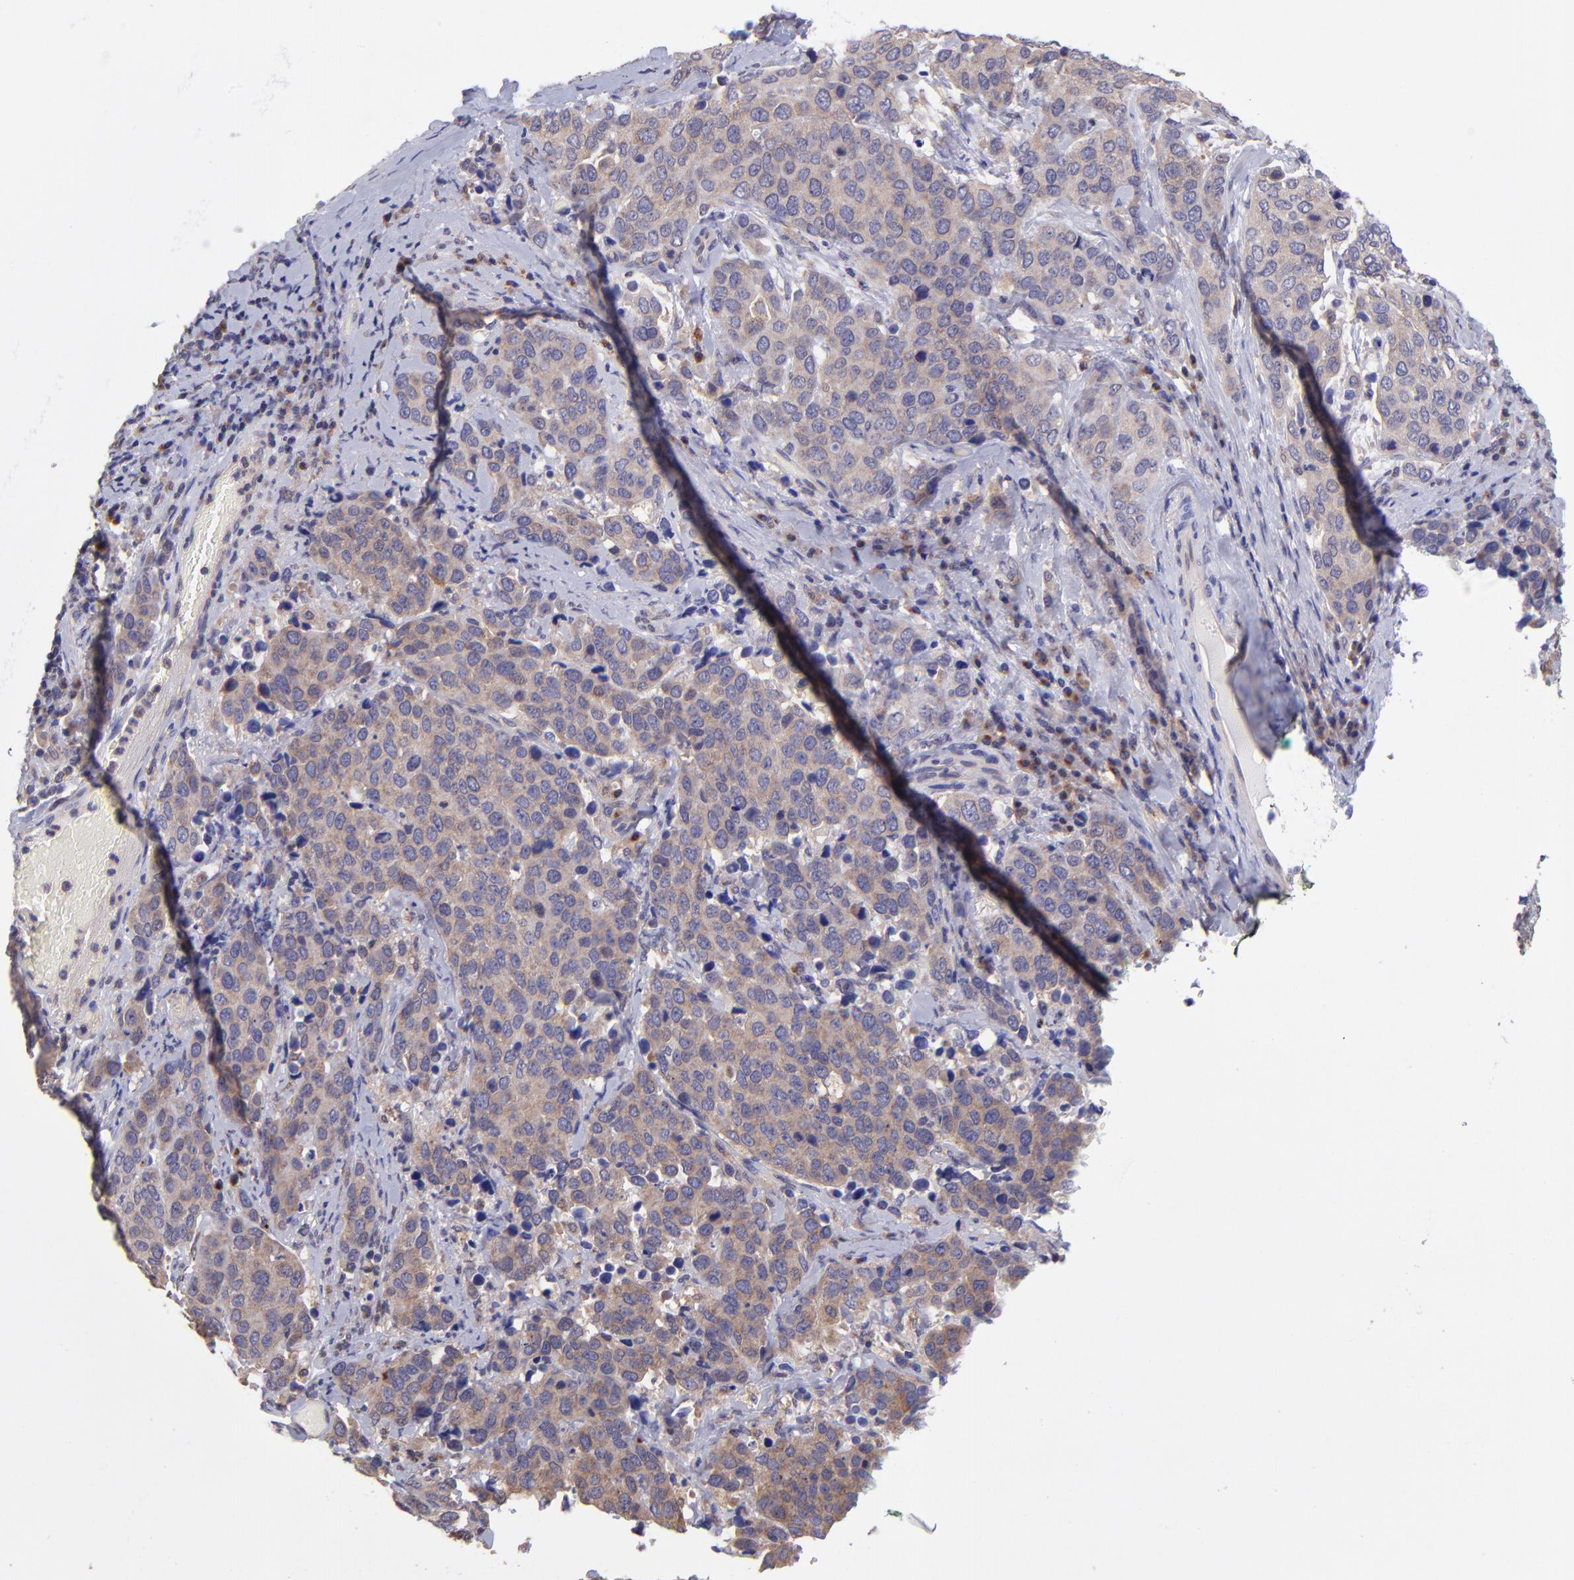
{"staining": {"intensity": "moderate", "quantity": ">75%", "location": "cytoplasmic/membranous"}, "tissue": "cervical cancer", "cell_type": "Tumor cells", "image_type": "cancer", "snomed": [{"axis": "morphology", "description": "Squamous cell carcinoma, NOS"}, {"axis": "topography", "description": "Cervix"}], "caption": "Human cervical cancer stained with a protein marker displays moderate staining in tumor cells.", "gene": "NSF", "patient": {"sex": "female", "age": 41}}